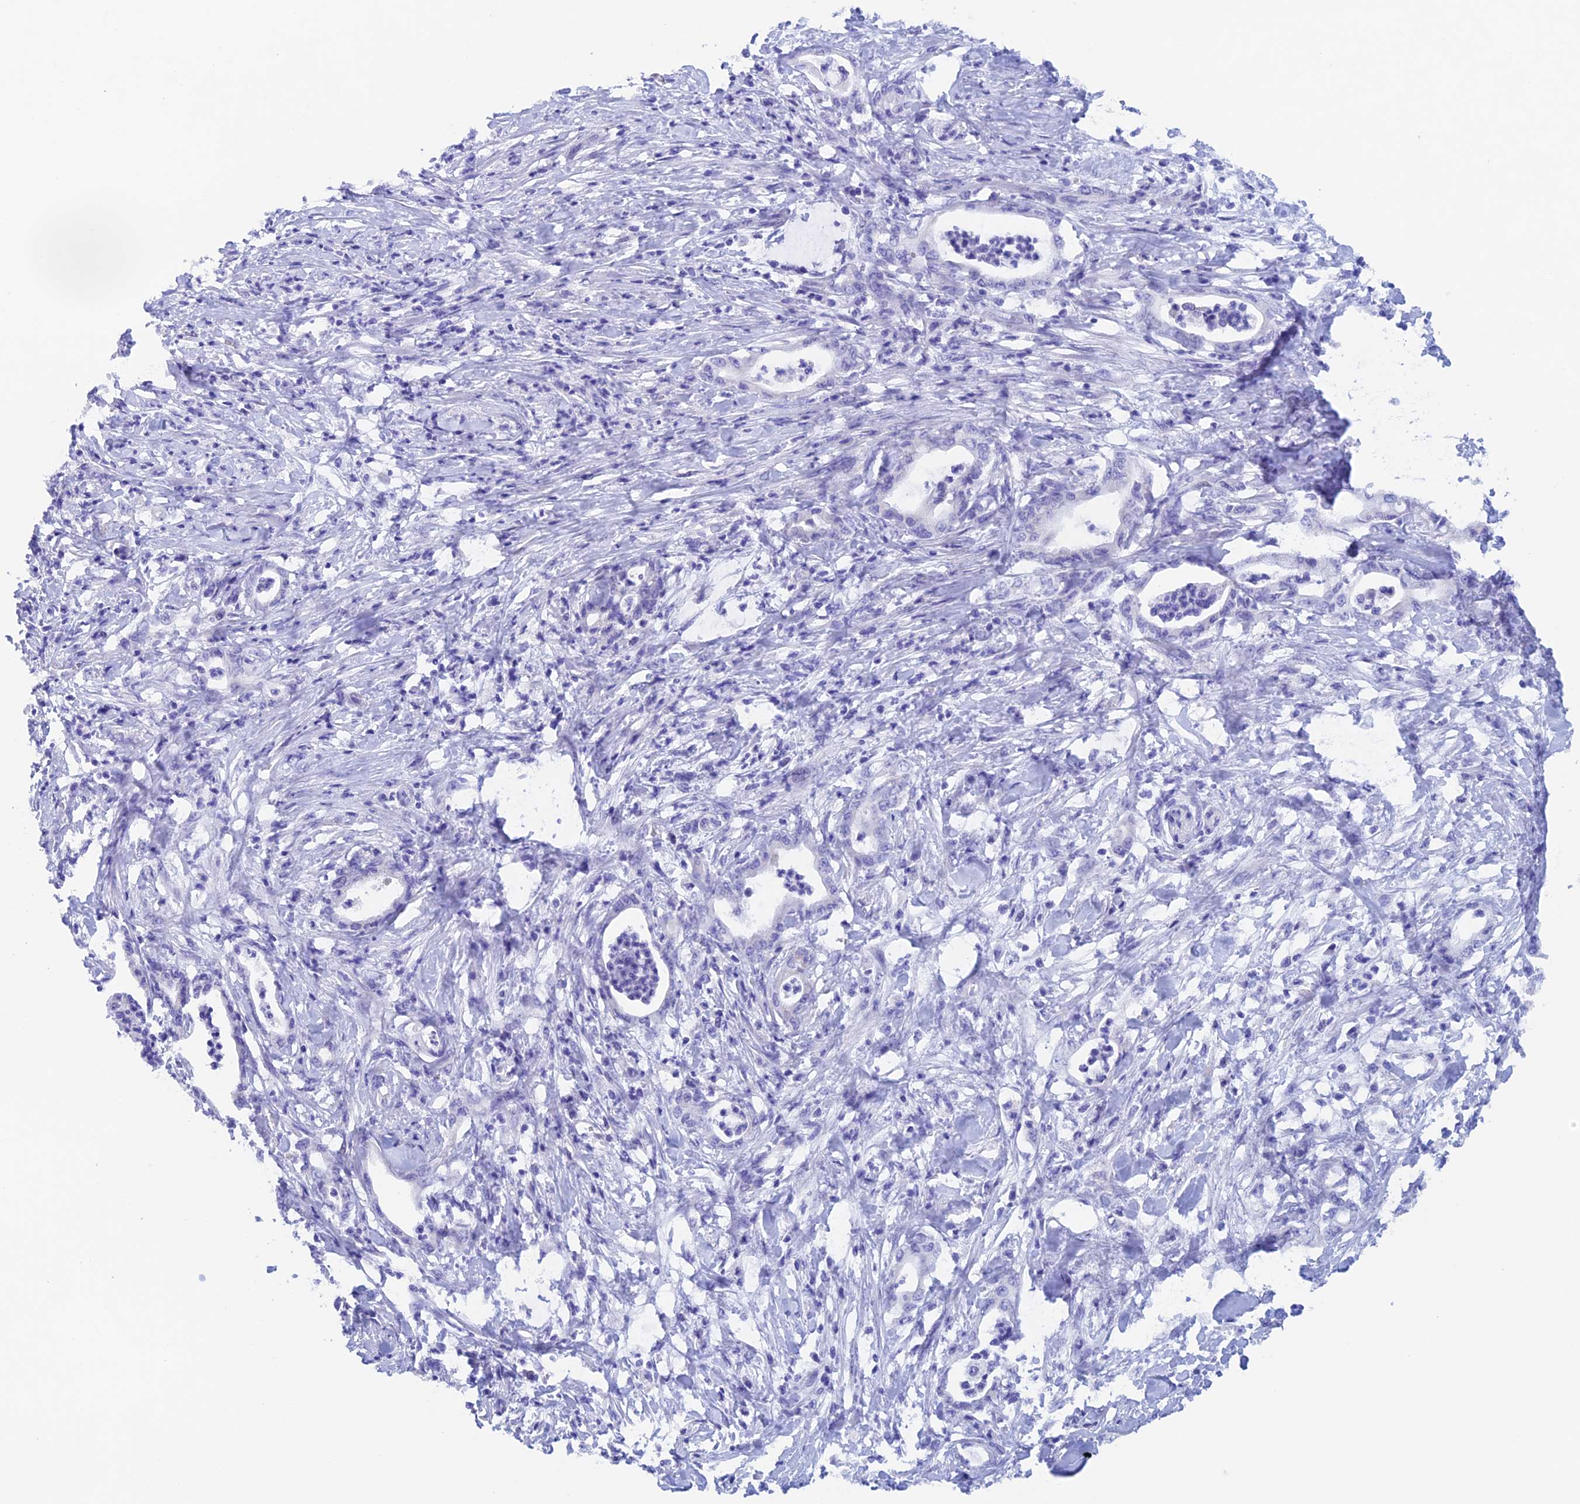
{"staining": {"intensity": "negative", "quantity": "none", "location": "none"}, "tissue": "pancreatic cancer", "cell_type": "Tumor cells", "image_type": "cancer", "snomed": [{"axis": "morphology", "description": "Adenocarcinoma, NOS"}, {"axis": "topography", "description": "Pancreas"}], "caption": "Immunohistochemistry photomicrograph of pancreatic adenocarcinoma stained for a protein (brown), which displays no expression in tumor cells. Brightfield microscopy of immunohistochemistry (IHC) stained with DAB (brown) and hematoxylin (blue), captured at high magnification.", "gene": "PSMC3IP", "patient": {"sex": "female", "age": 55}}